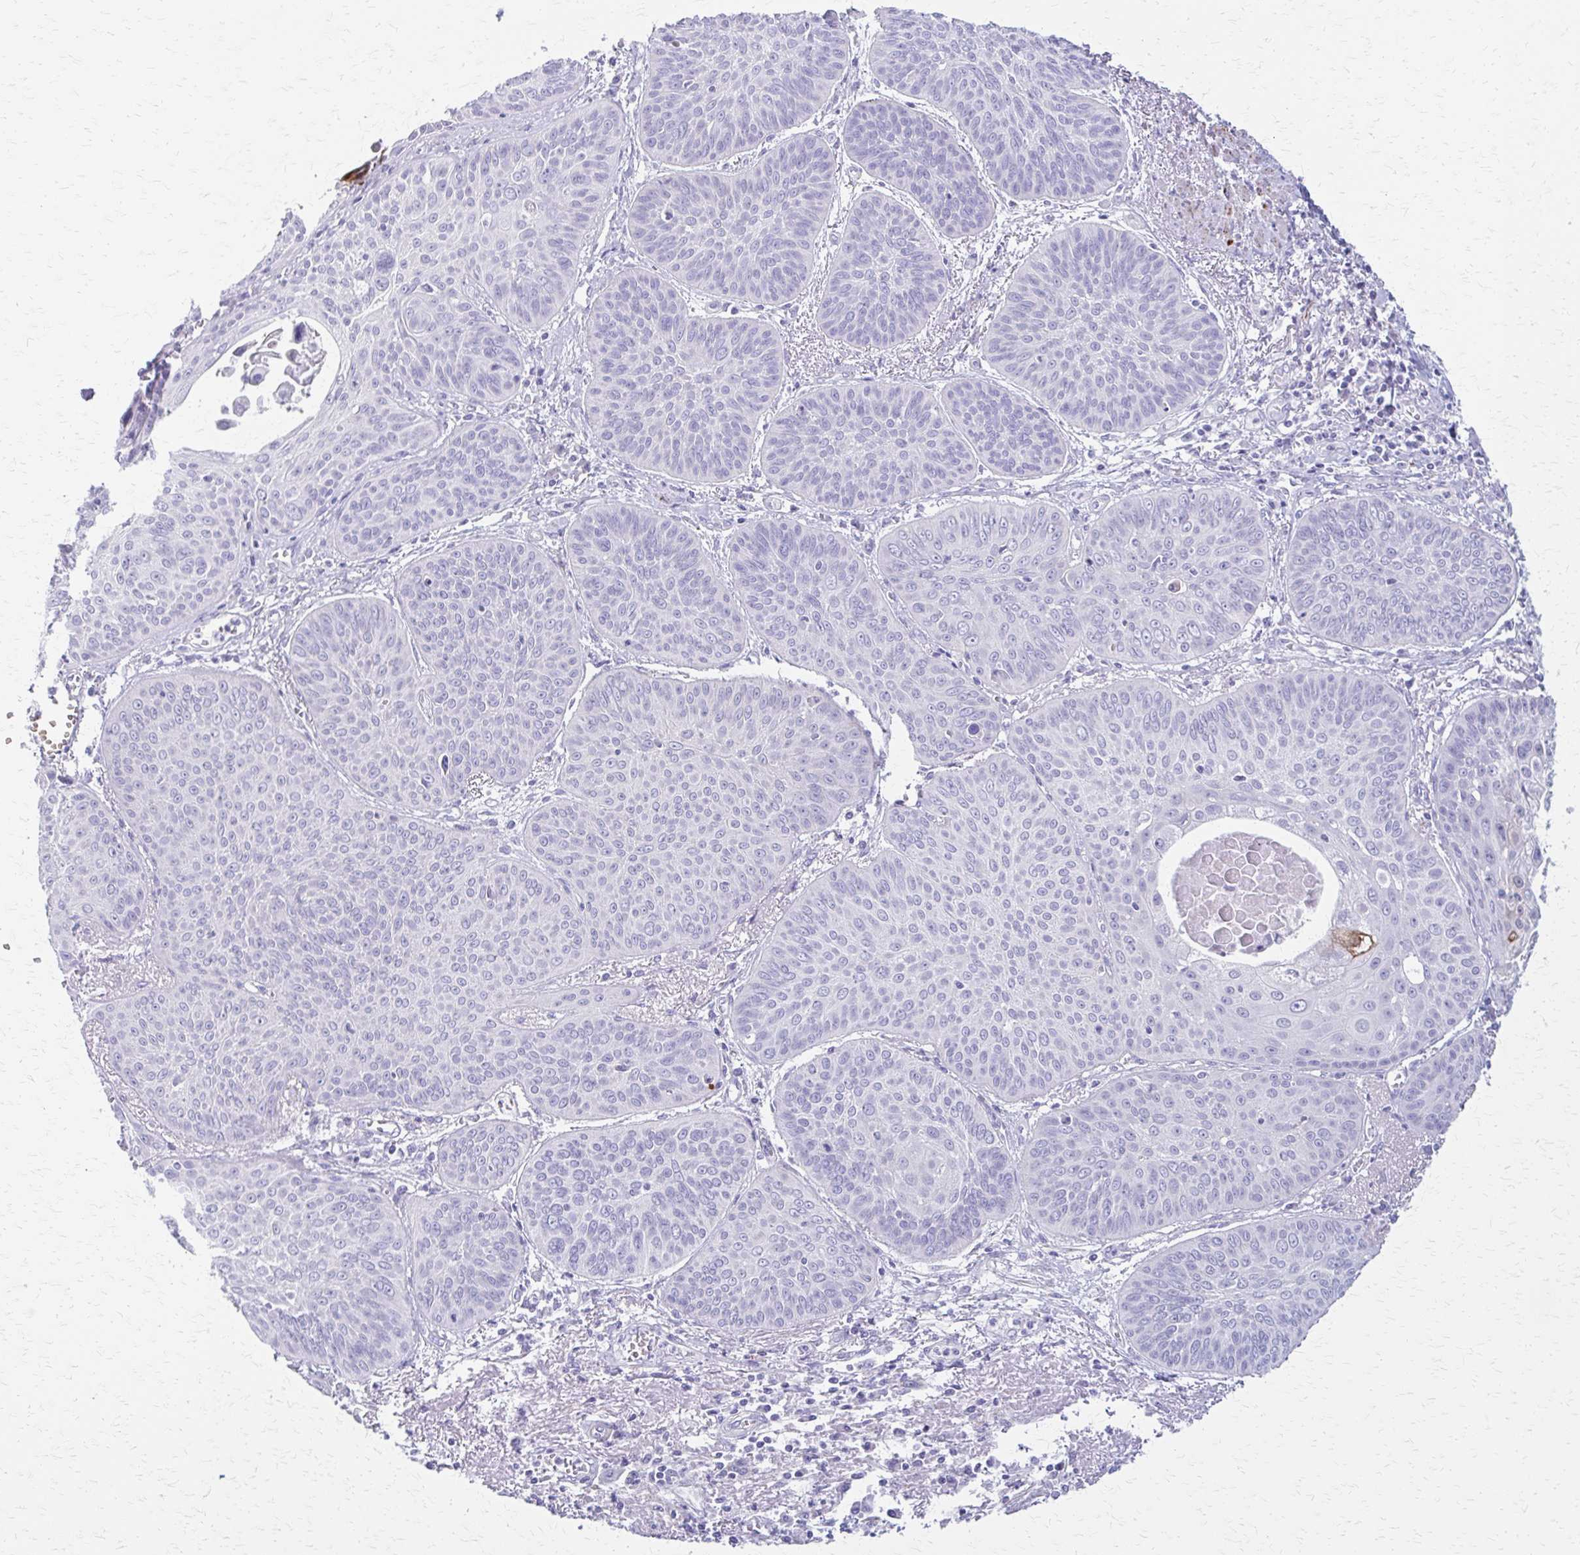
{"staining": {"intensity": "moderate", "quantity": "<25%", "location": "cytoplasmic/membranous"}, "tissue": "lung cancer", "cell_type": "Tumor cells", "image_type": "cancer", "snomed": [{"axis": "morphology", "description": "Squamous cell carcinoma, NOS"}, {"axis": "topography", "description": "Lung"}], "caption": "Moderate cytoplasmic/membranous expression for a protein is identified in approximately <25% of tumor cells of squamous cell carcinoma (lung) using immunohistochemistry (IHC).", "gene": "ZSCAN5B", "patient": {"sex": "male", "age": 74}}